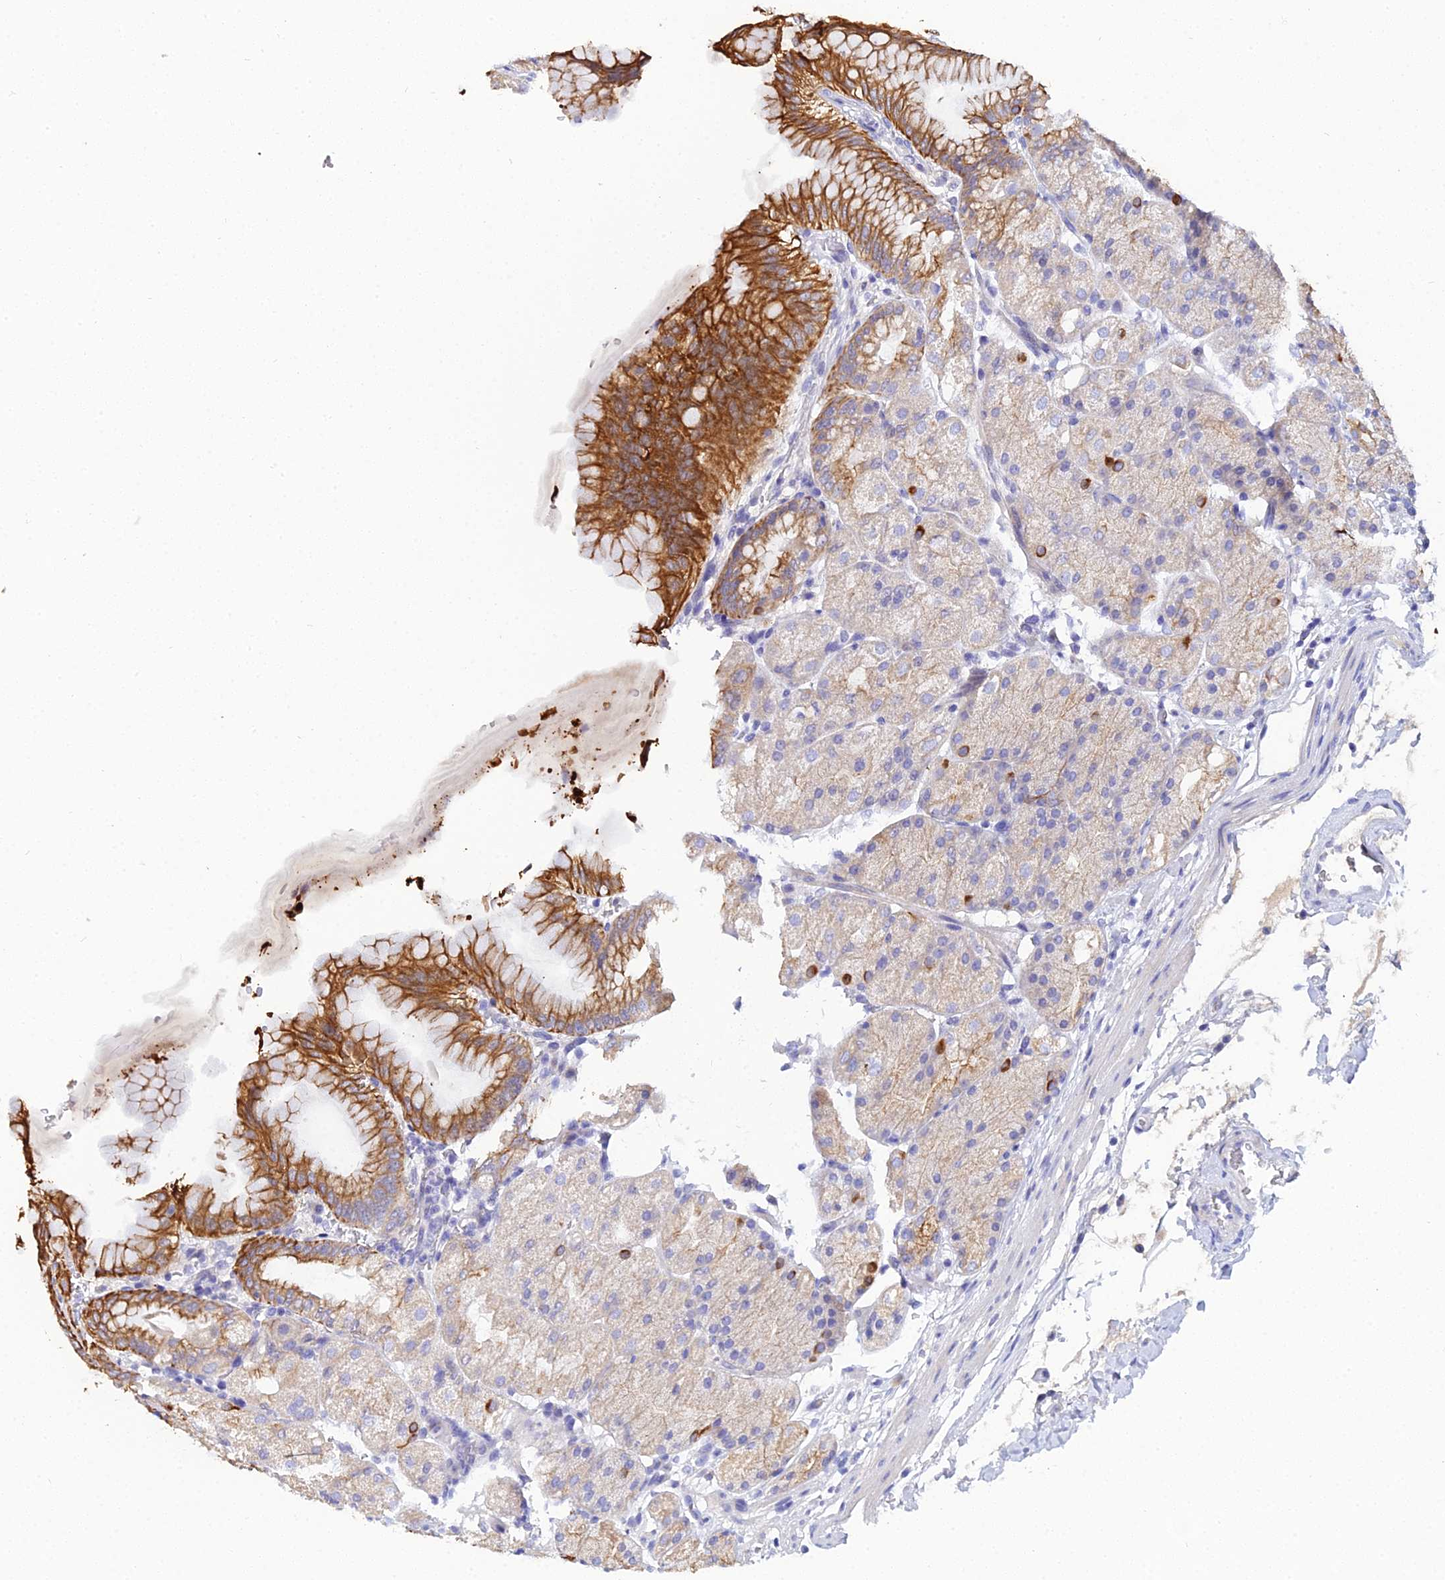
{"staining": {"intensity": "strong", "quantity": "25%-75%", "location": "cytoplasmic/membranous"}, "tissue": "stomach", "cell_type": "Glandular cells", "image_type": "normal", "snomed": [{"axis": "morphology", "description": "Normal tissue, NOS"}, {"axis": "topography", "description": "Stomach, upper"}, {"axis": "topography", "description": "Stomach, lower"}], "caption": "Immunohistochemical staining of benign stomach displays 25%-75% levels of strong cytoplasmic/membranous protein staining in about 25%-75% of glandular cells.", "gene": "ZXDA", "patient": {"sex": "male", "age": 62}}